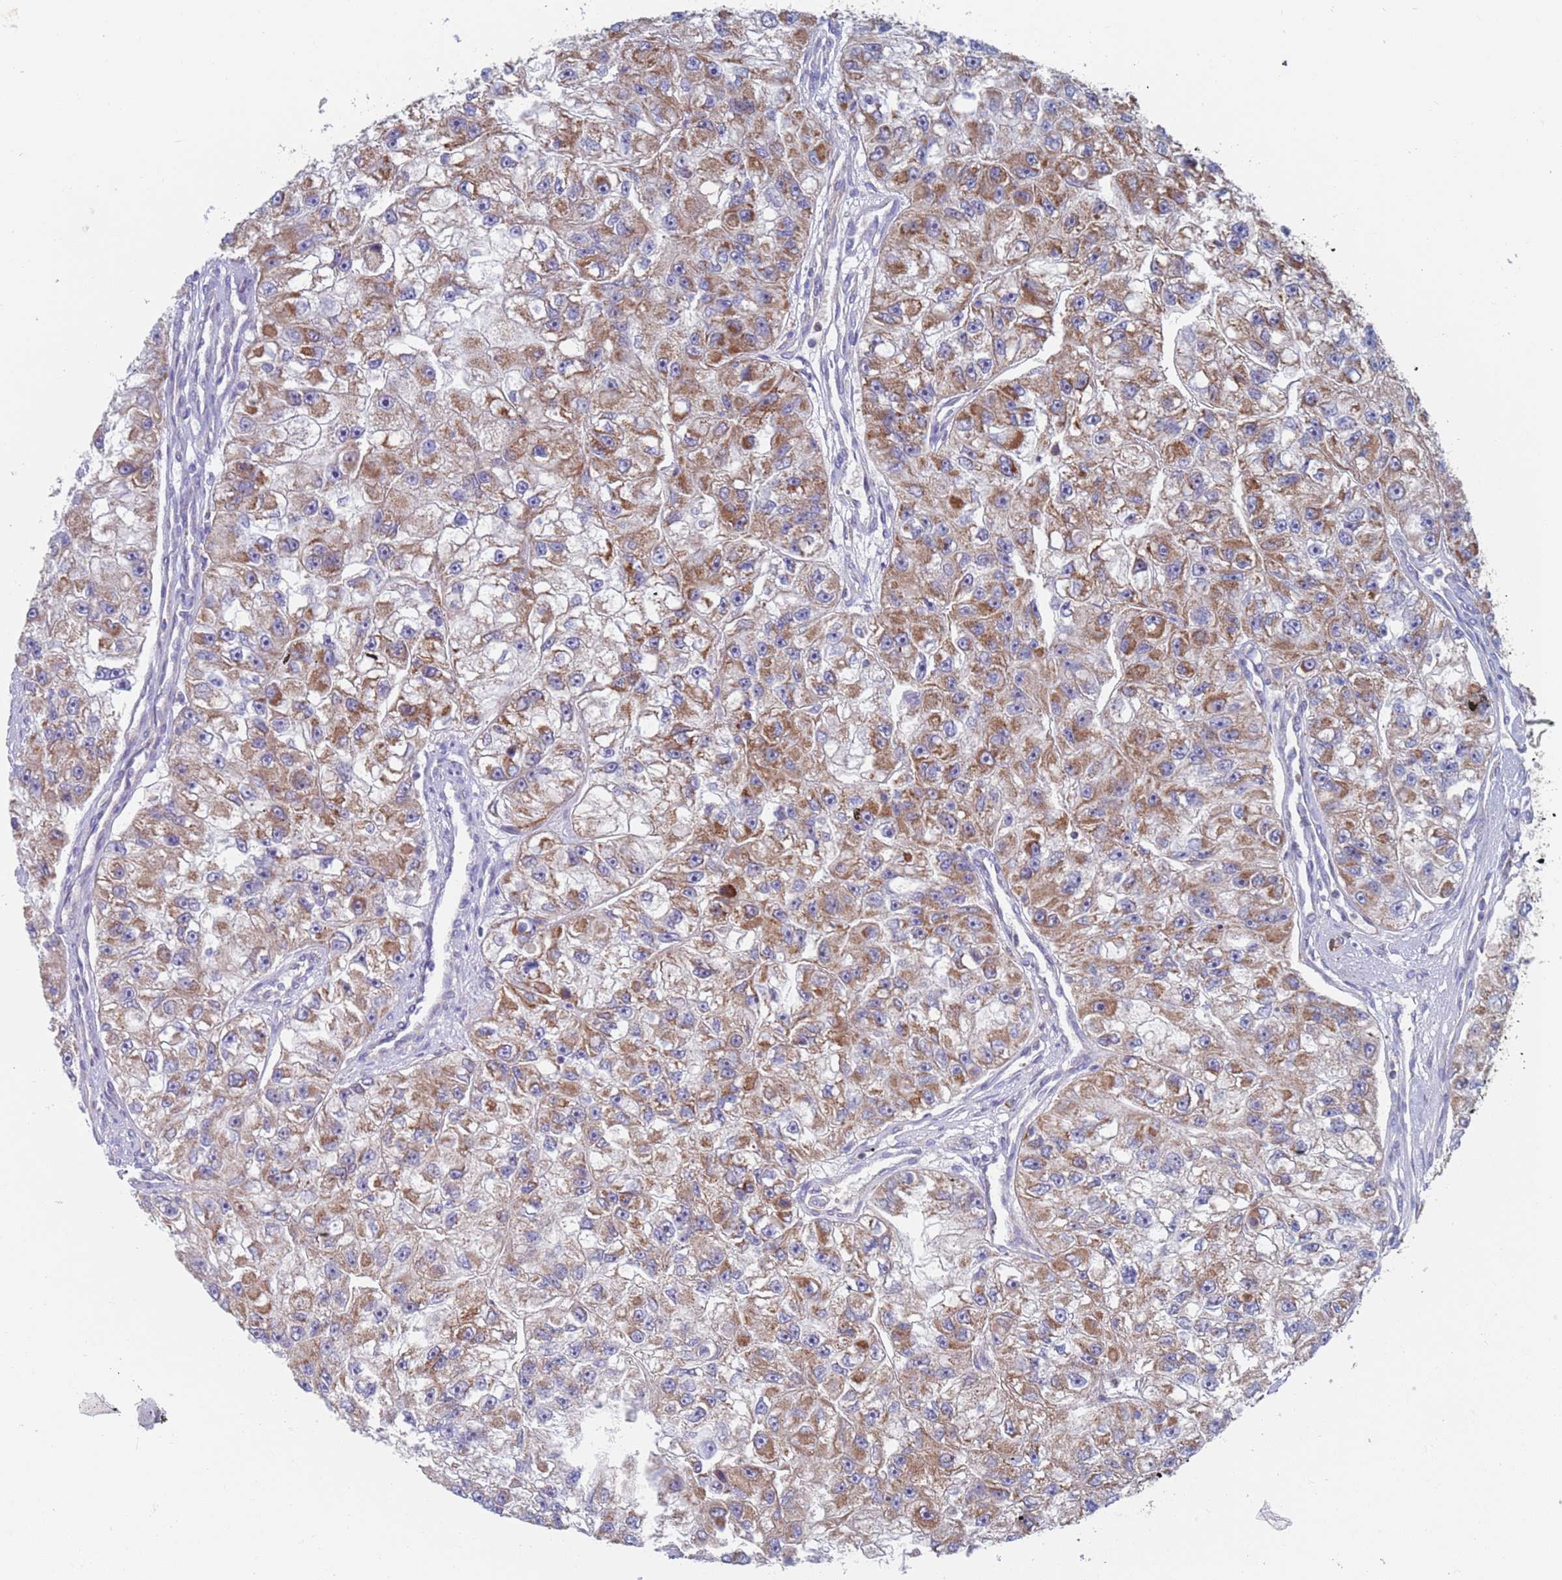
{"staining": {"intensity": "moderate", "quantity": ">75%", "location": "cytoplasmic/membranous"}, "tissue": "renal cancer", "cell_type": "Tumor cells", "image_type": "cancer", "snomed": [{"axis": "morphology", "description": "Adenocarcinoma, NOS"}, {"axis": "topography", "description": "Kidney"}], "caption": "Renal cancer (adenocarcinoma) stained with DAB (3,3'-diaminobenzidine) immunohistochemistry (IHC) exhibits medium levels of moderate cytoplasmic/membranous expression in approximately >75% of tumor cells.", "gene": "CHCHD6", "patient": {"sex": "male", "age": 63}}